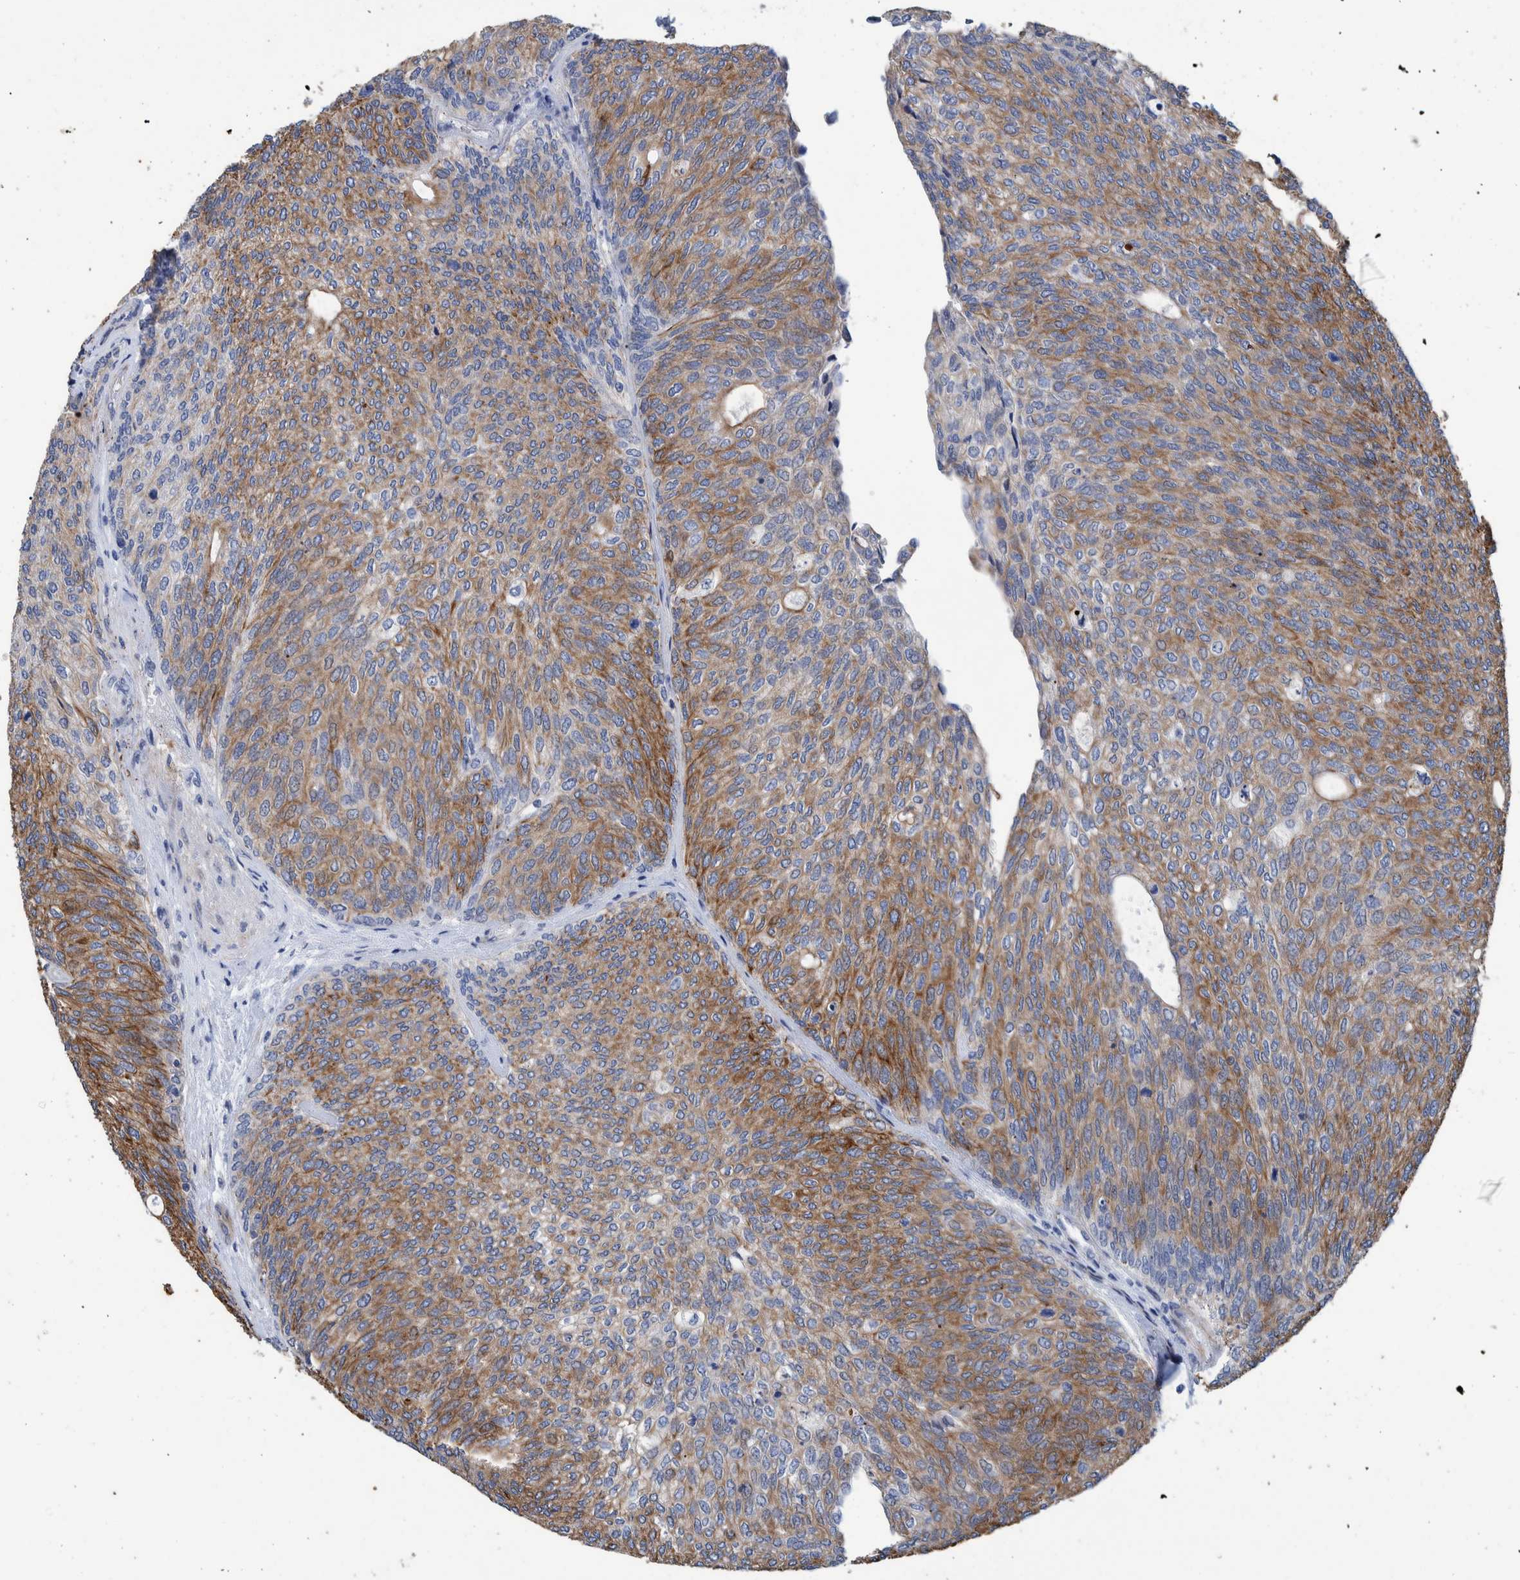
{"staining": {"intensity": "strong", "quantity": "25%-75%", "location": "cytoplasmic/membranous"}, "tissue": "urothelial cancer", "cell_type": "Tumor cells", "image_type": "cancer", "snomed": [{"axis": "morphology", "description": "Urothelial carcinoma, Low grade"}, {"axis": "topography", "description": "Urinary bladder"}], "caption": "Protein staining of urothelial cancer tissue shows strong cytoplasmic/membranous positivity in approximately 25%-75% of tumor cells. (Stains: DAB in brown, nuclei in blue, Microscopy: brightfield microscopy at high magnification).", "gene": "MKS1", "patient": {"sex": "female", "age": 79}}